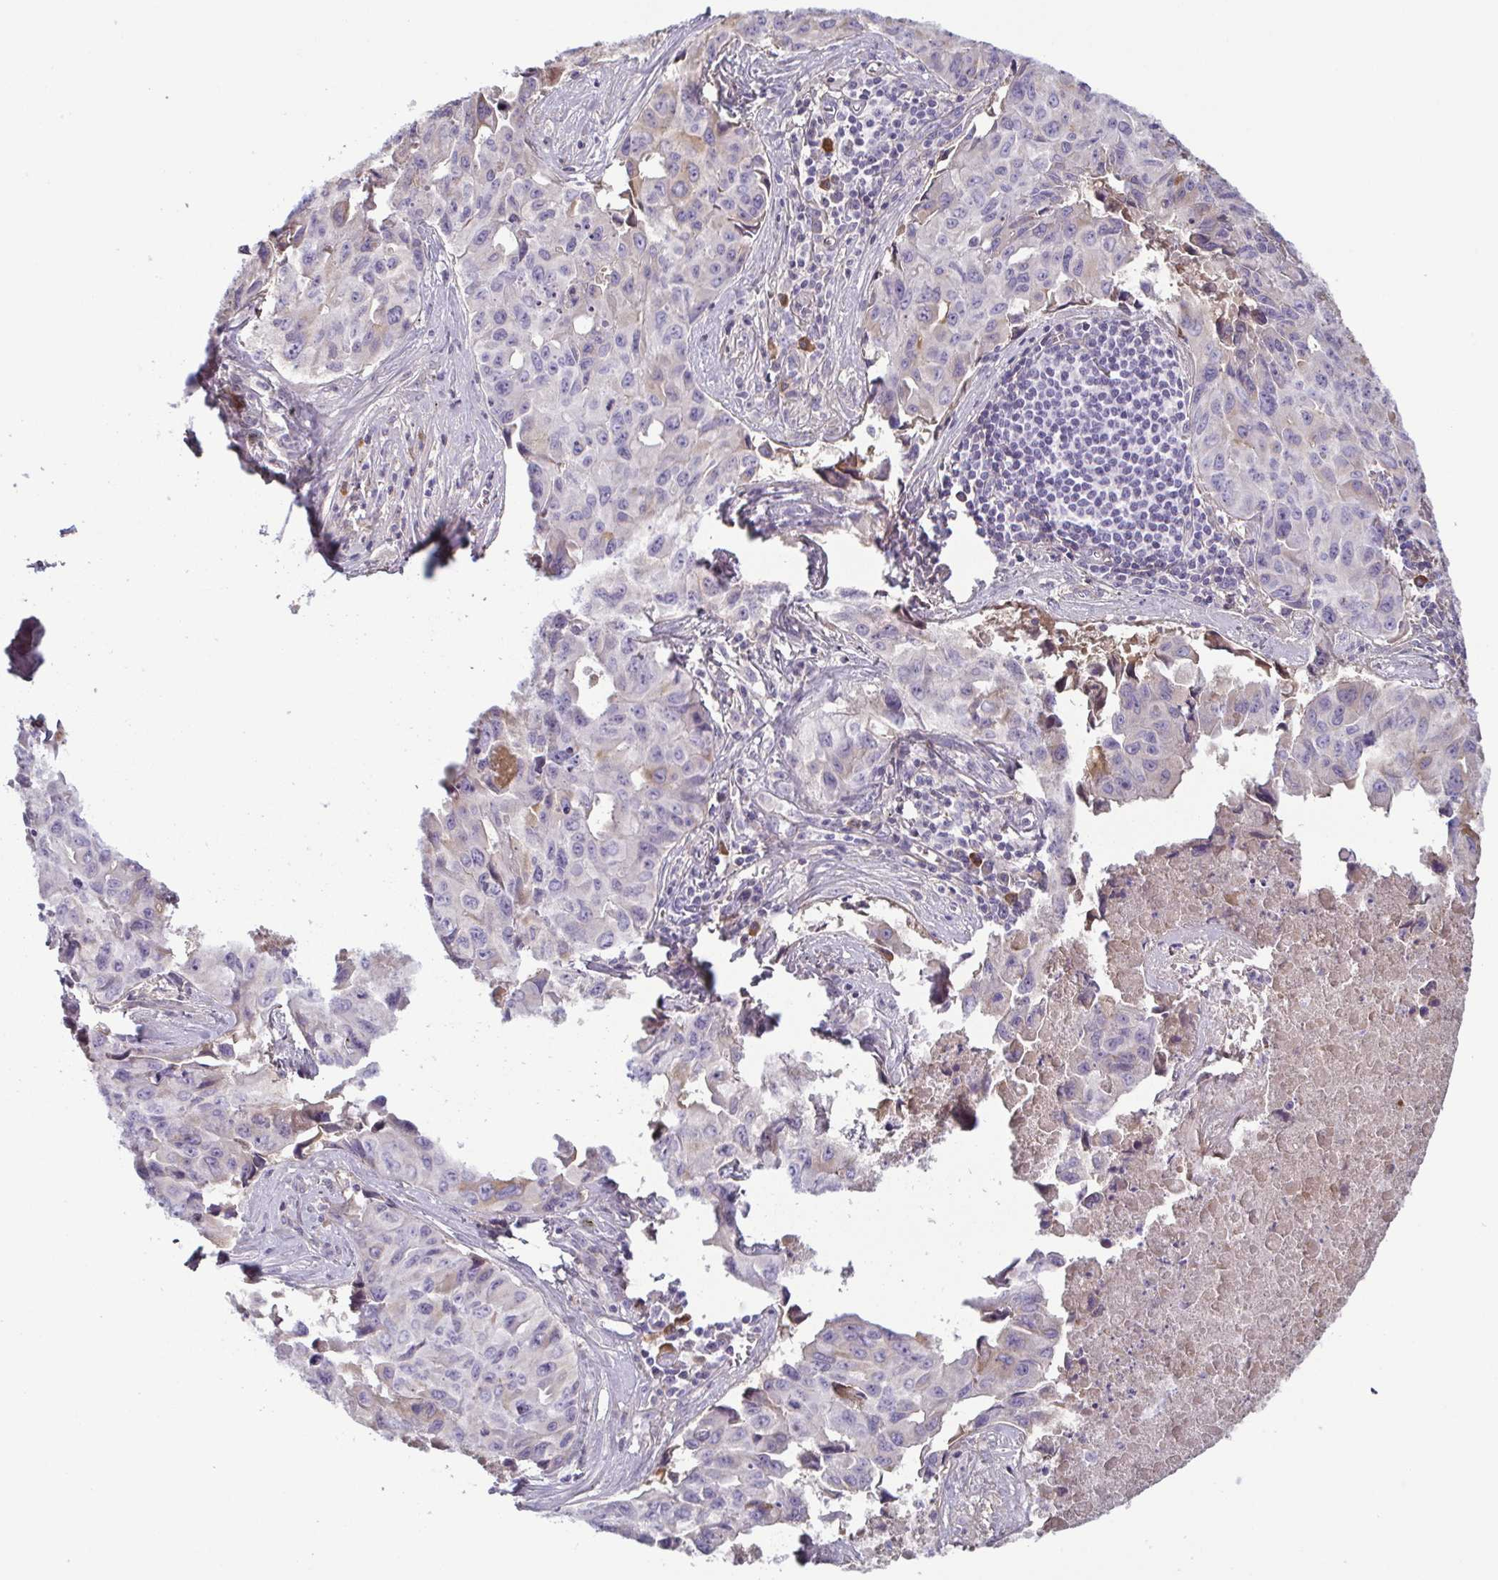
{"staining": {"intensity": "negative", "quantity": "none", "location": "none"}, "tissue": "lung cancer", "cell_type": "Tumor cells", "image_type": "cancer", "snomed": [{"axis": "morphology", "description": "Adenocarcinoma, NOS"}, {"axis": "topography", "description": "Lymph node"}, {"axis": "topography", "description": "Lung"}], "caption": "Lung adenocarcinoma stained for a protein using IHC exhibits no staining tumor cells.", "gene": "ECM1", "patient": {"sex": "male", "age": 64}}